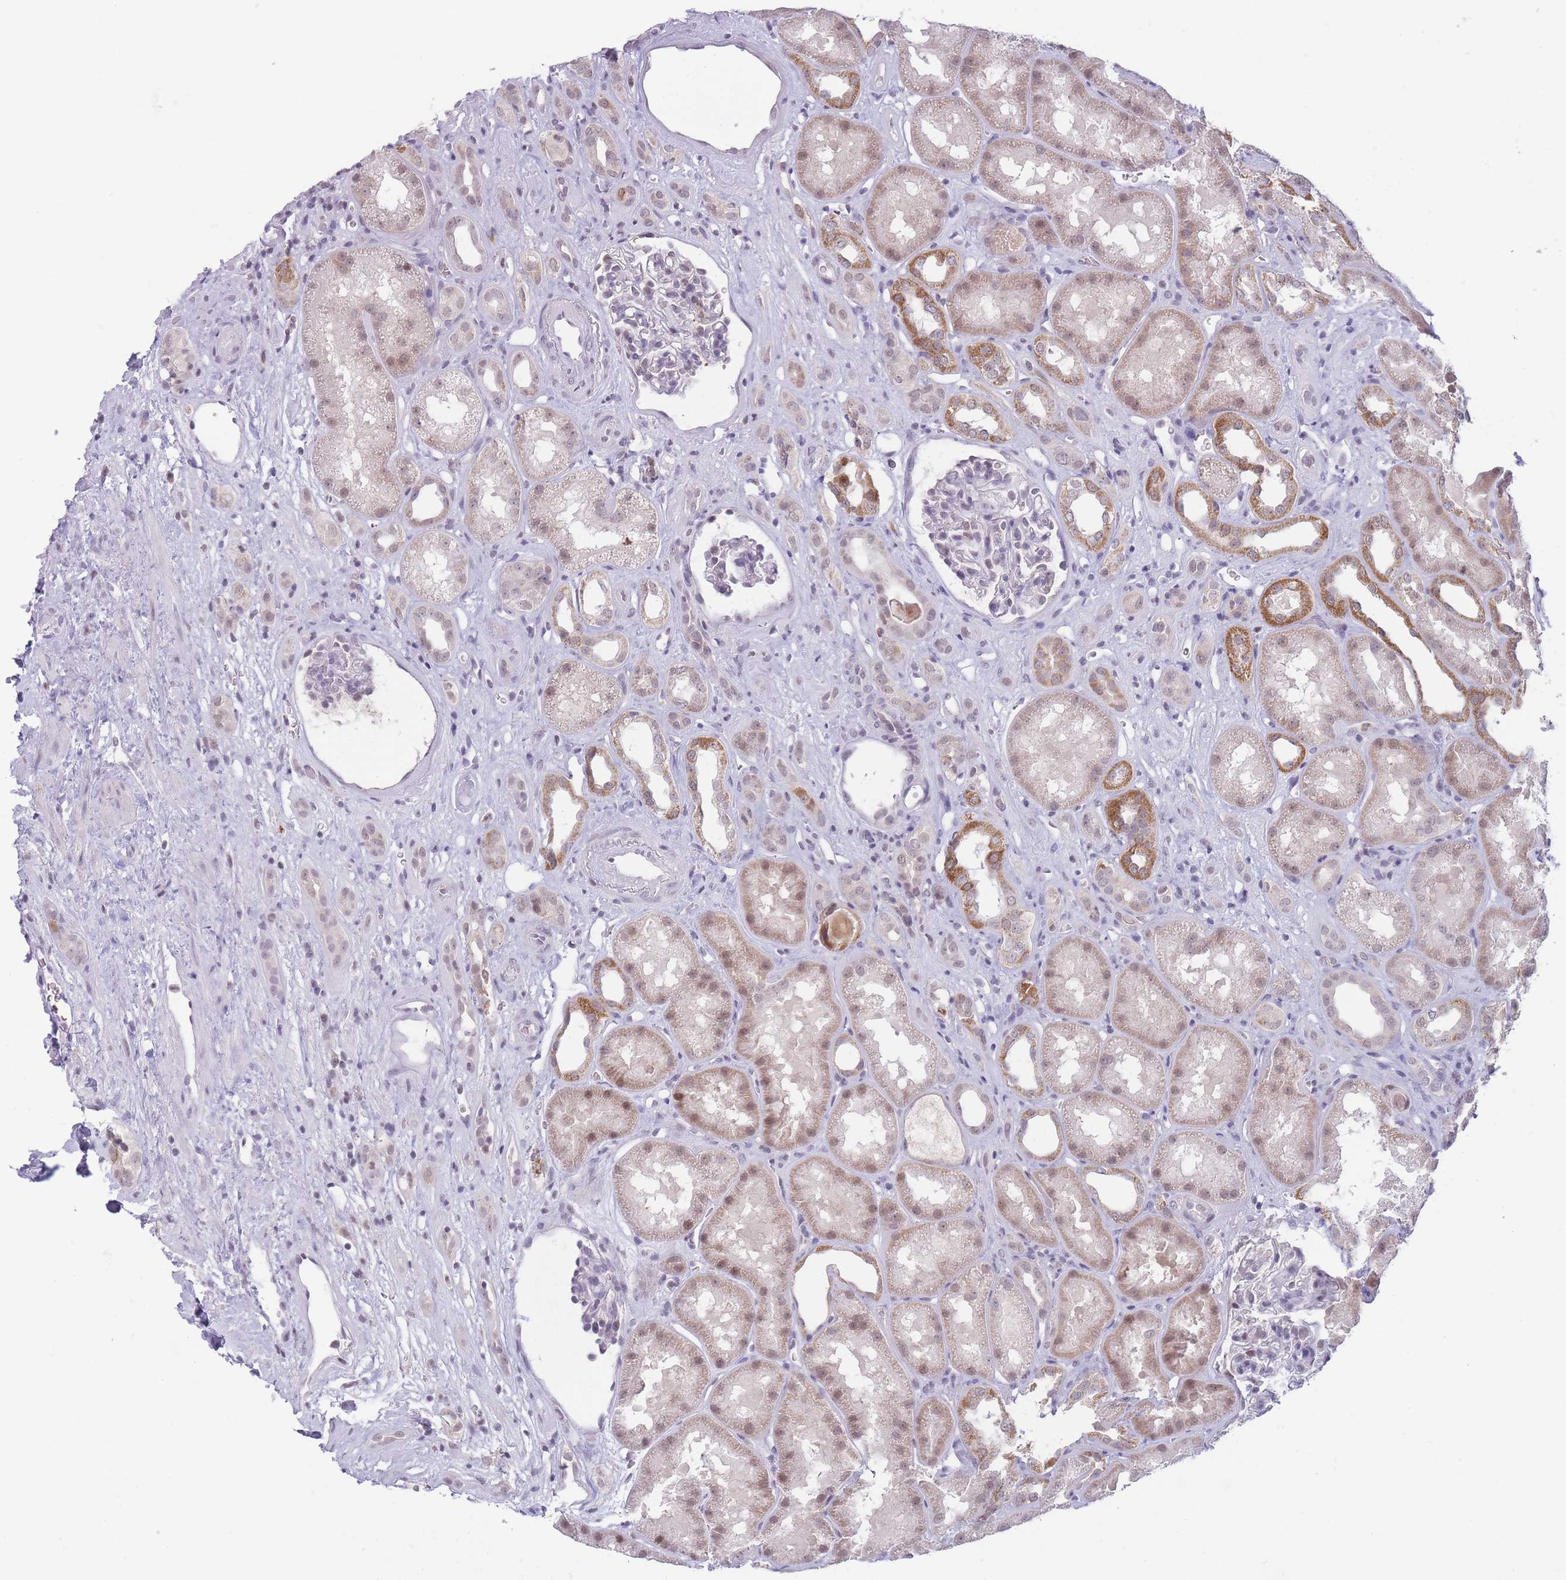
{"staining": {"intensity": "weak", "quantity": "<25%", "location": "nuclear"}, "tissue": "kidney", "cell_type": "Cells in glomeruli", "image_type": "normal", "snomed": [{"axis": "morphology", "description": "Normal tissue, NOS"}, {"axis": "topography", "description": "Kidney"}], "caption": "Photomicrograph shows no significant protein expression in cells in glomeruli of unremarkable kidney. (DAB immunohistochemistry visualized using brightfield microscopy, high magnification).", "gene": "ARID3B", "patient": {"sex": "male", "age": 61}}